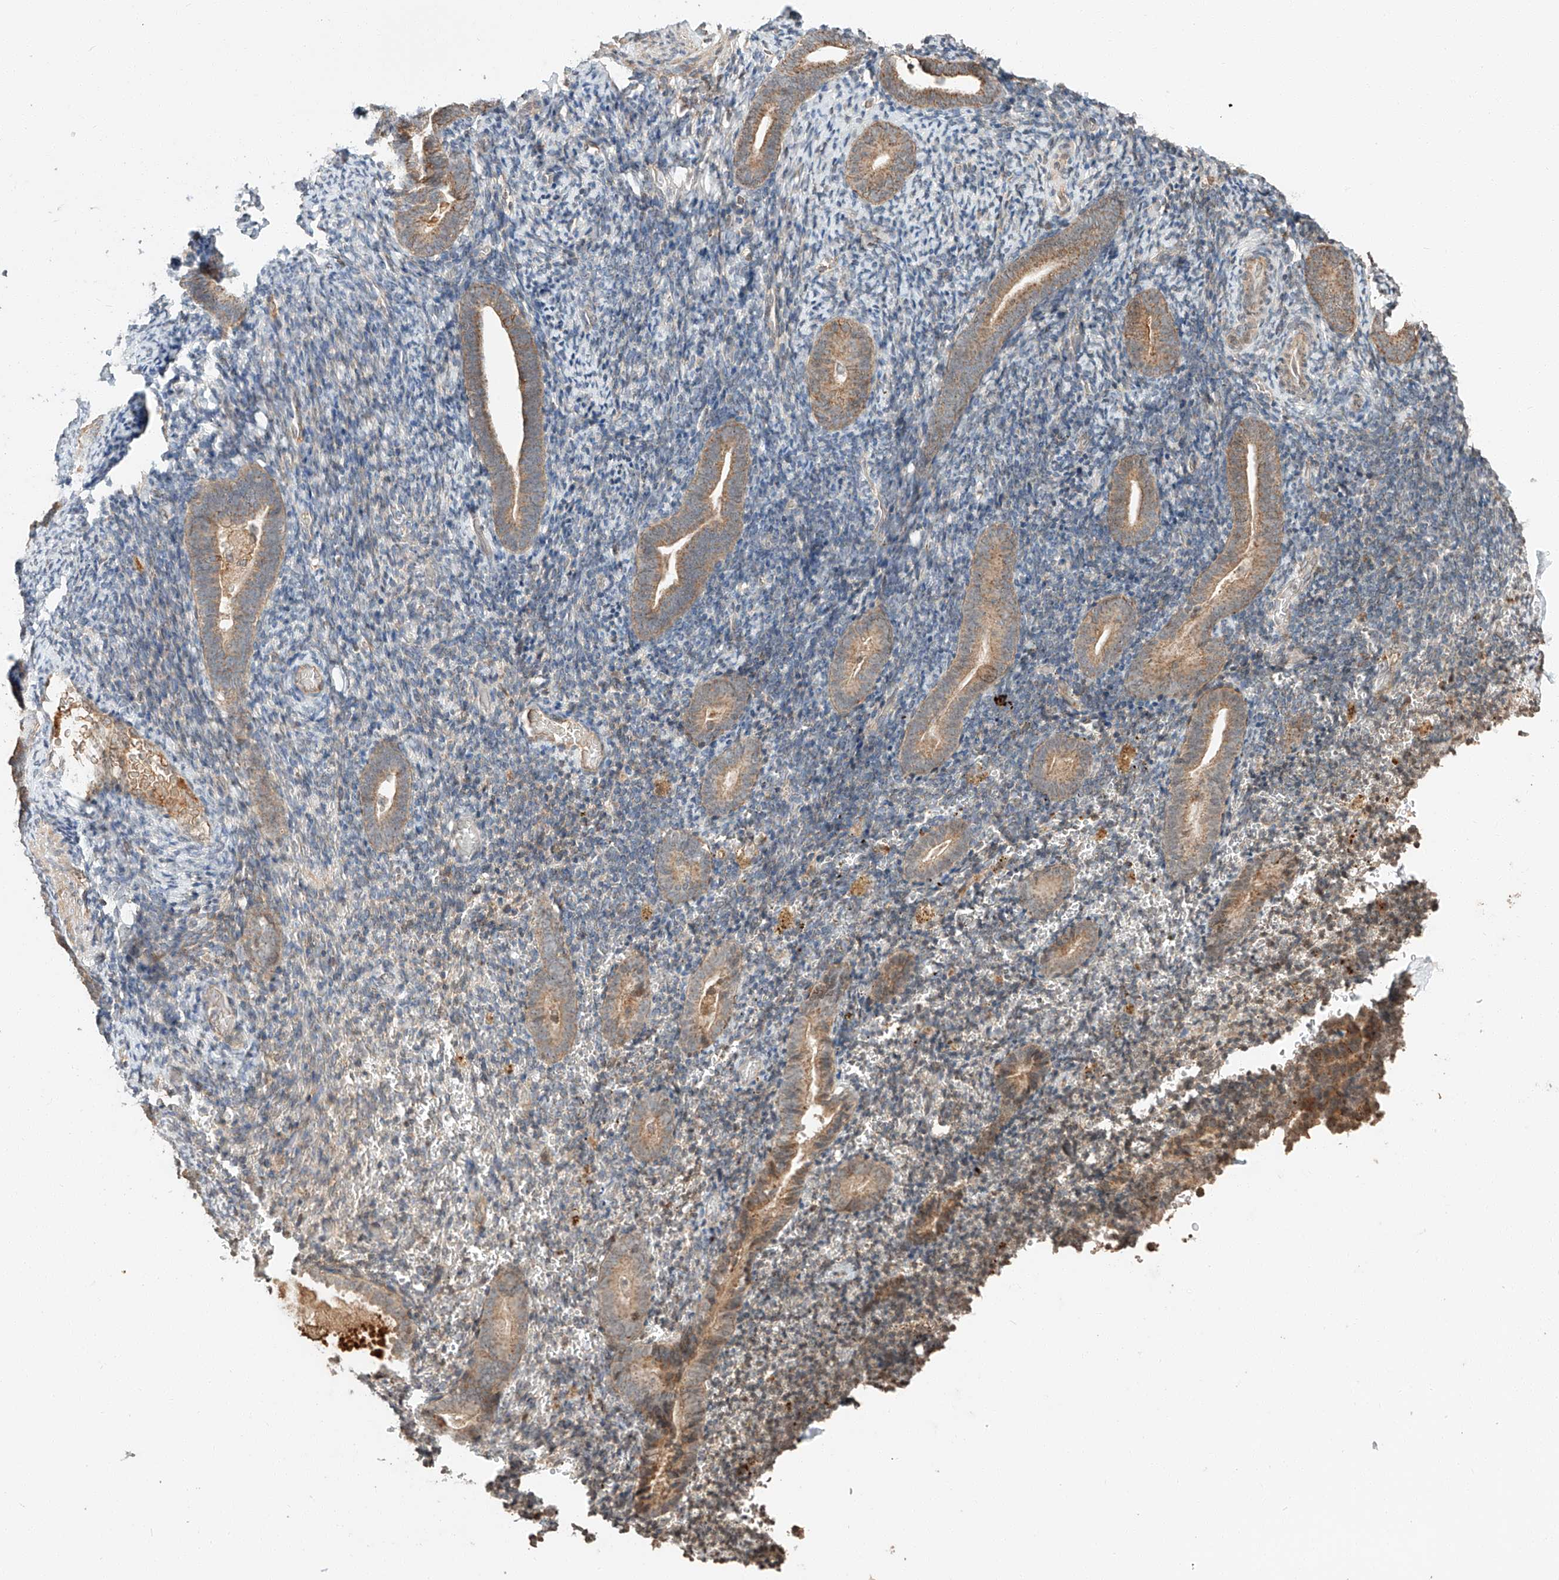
{"staining": {"intensity": "weak", "quantity": "<25%", "location": "cytoplasmic/membranous"}, "tissue": "endometrium", "cell_type": "Cells in endometrial stroma", "image_type": "normal", "snomed": [{"axis": "morphology", "description": "Normal tissue, NOS"}, {"axis": "topography", "description": "Endometrium"}], "caption": "High power microscopy histopathology image of an IHC micrograph of unremarkable endometrium, revealing no significant positivity in cells in endometrial stroma.", "gene": "ARHGAP33", "patient": {"sex": "female", "age": 51}}